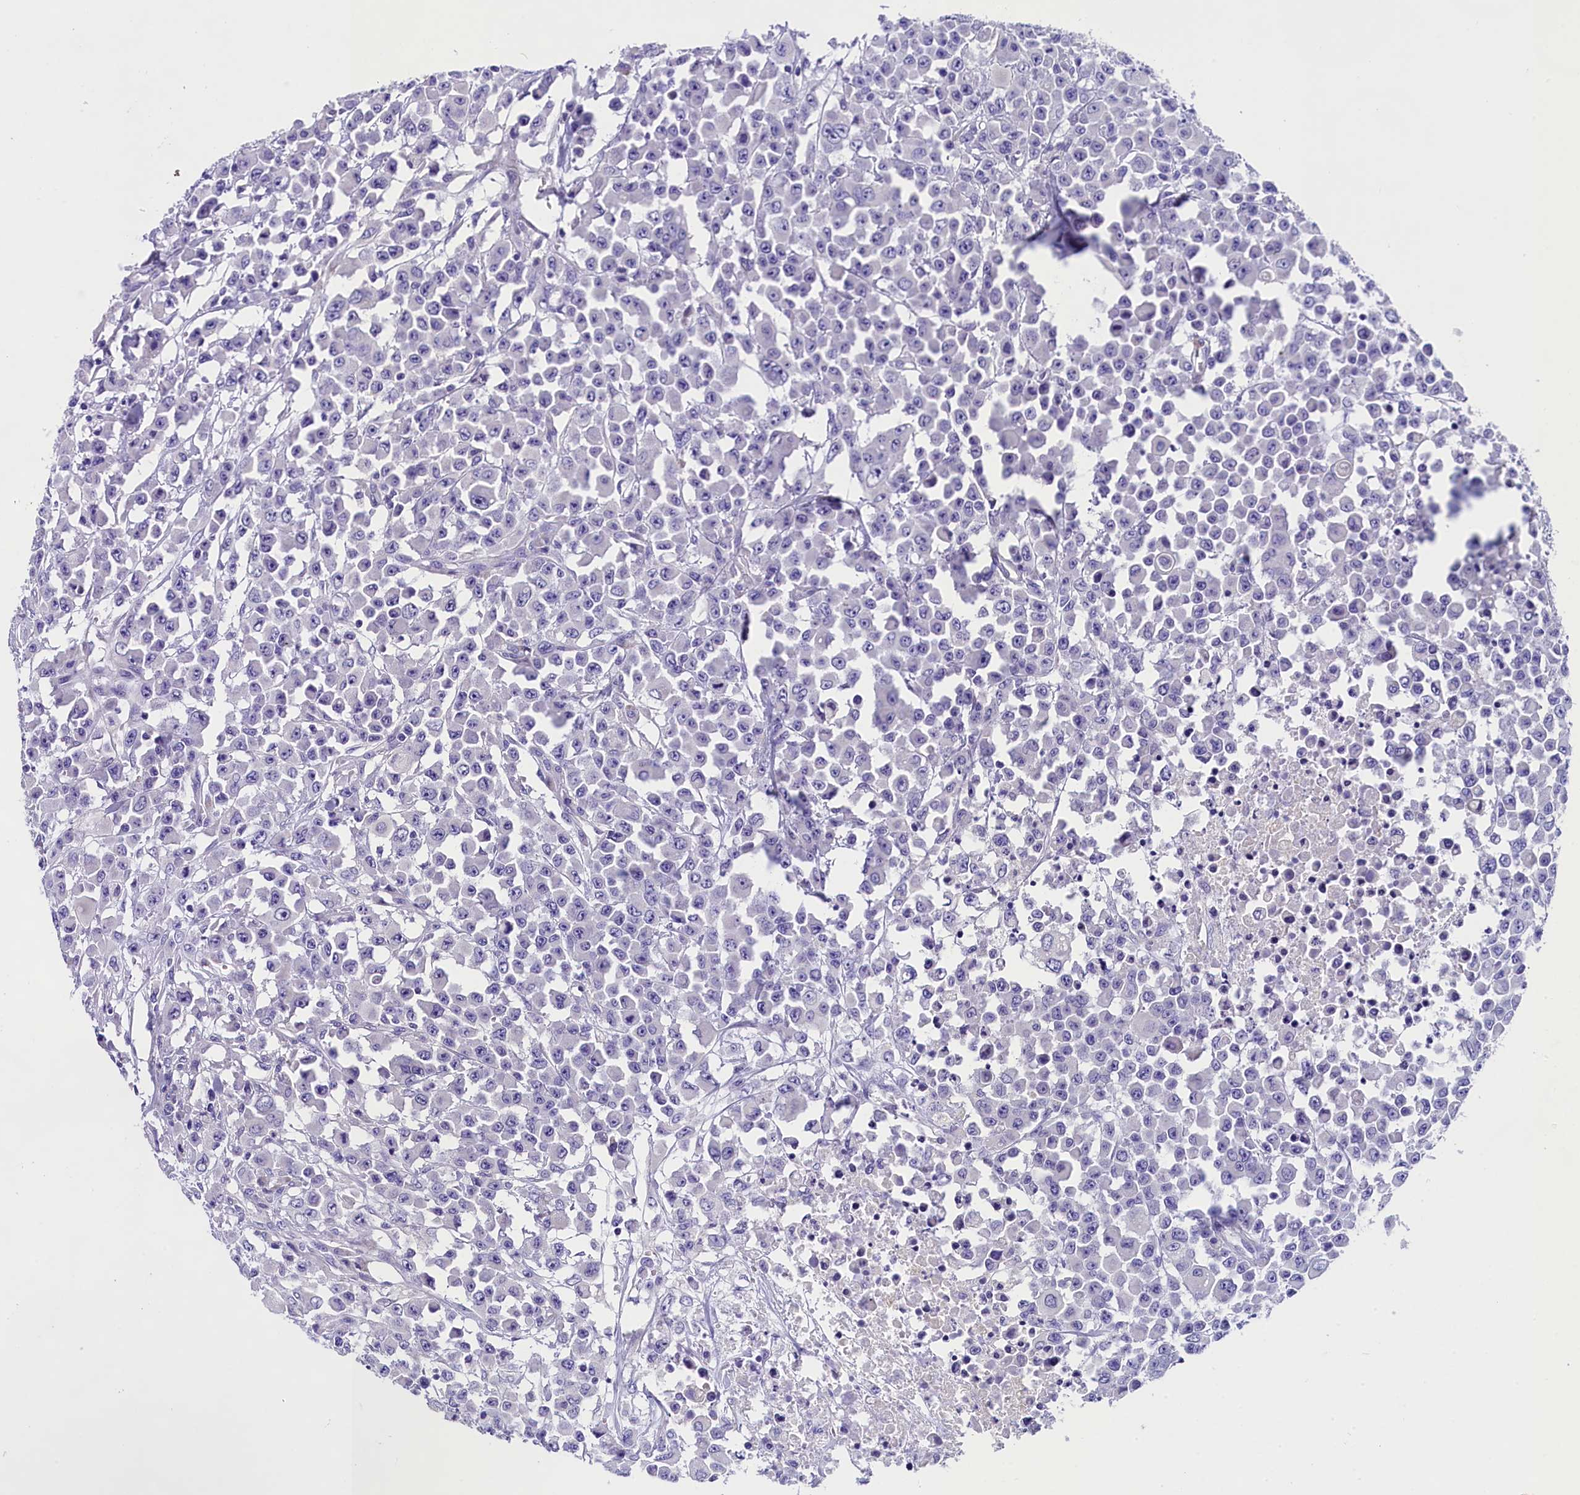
{"staining": {"intensity": "negative", "quantity": "none", "location": "none"}, "tissue": "colorectal cancer", "cell_type": "Tumor cells", "image_type": "cancer", "snomed": [{"axis": "morphology", "description": "Adenocarcinoma, NOS"}, {"axis": "topography", "description": "Colon"}], "caption": "An immunohistochemistry (IHC) micrograph of colorectal adenocarcinoma is shown. There is no staining in tumor cells of colorectal adenocarcinoma.", "gene": "SOD3", "patient": {"sex": "male", "age": 51}}